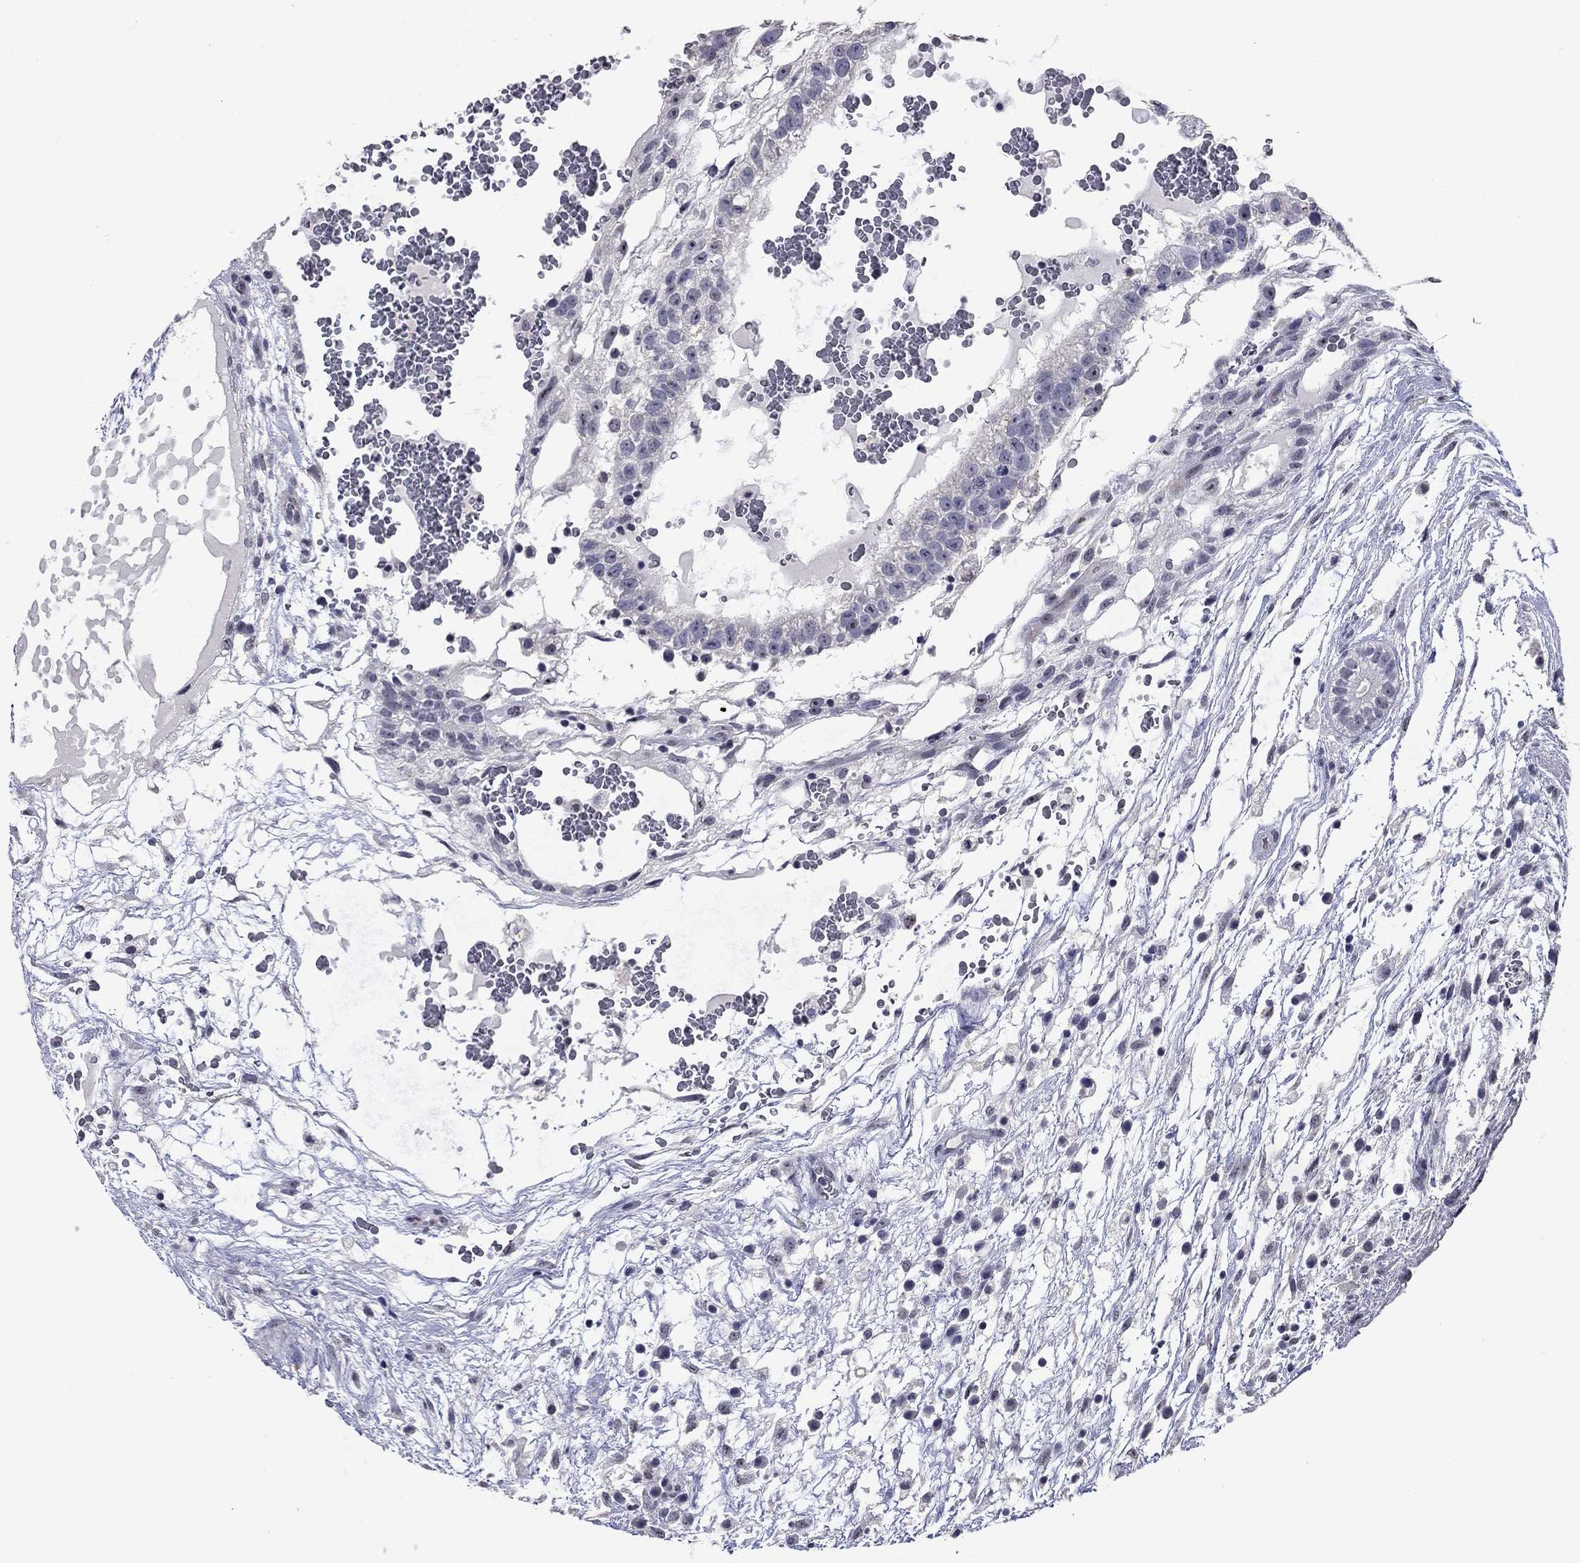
{"staining": {"intensity": "negative", "quantity": "none", "location": "none"}, "tissue": "testis cancer", "cell_type": "Tumor cells", "image_type": "cancer", "snomed": [{"axis": "morphology", "description": "Normal tissue, NOS"}, {"axis": "morphology", "description": "Carcinoma, Embryonal, NOS"}, {"axis": "topography", "description": "Testis"}], "caption": "Immunohistochemistry (IHC) histopathology image of neoplastic tissue: embryonal carcinoma (testis) stained with DAB exhibits no significant protein staining in tumor cells.", "gene": "SHOC2", "patient": {"sex": "male", "age": 32}}